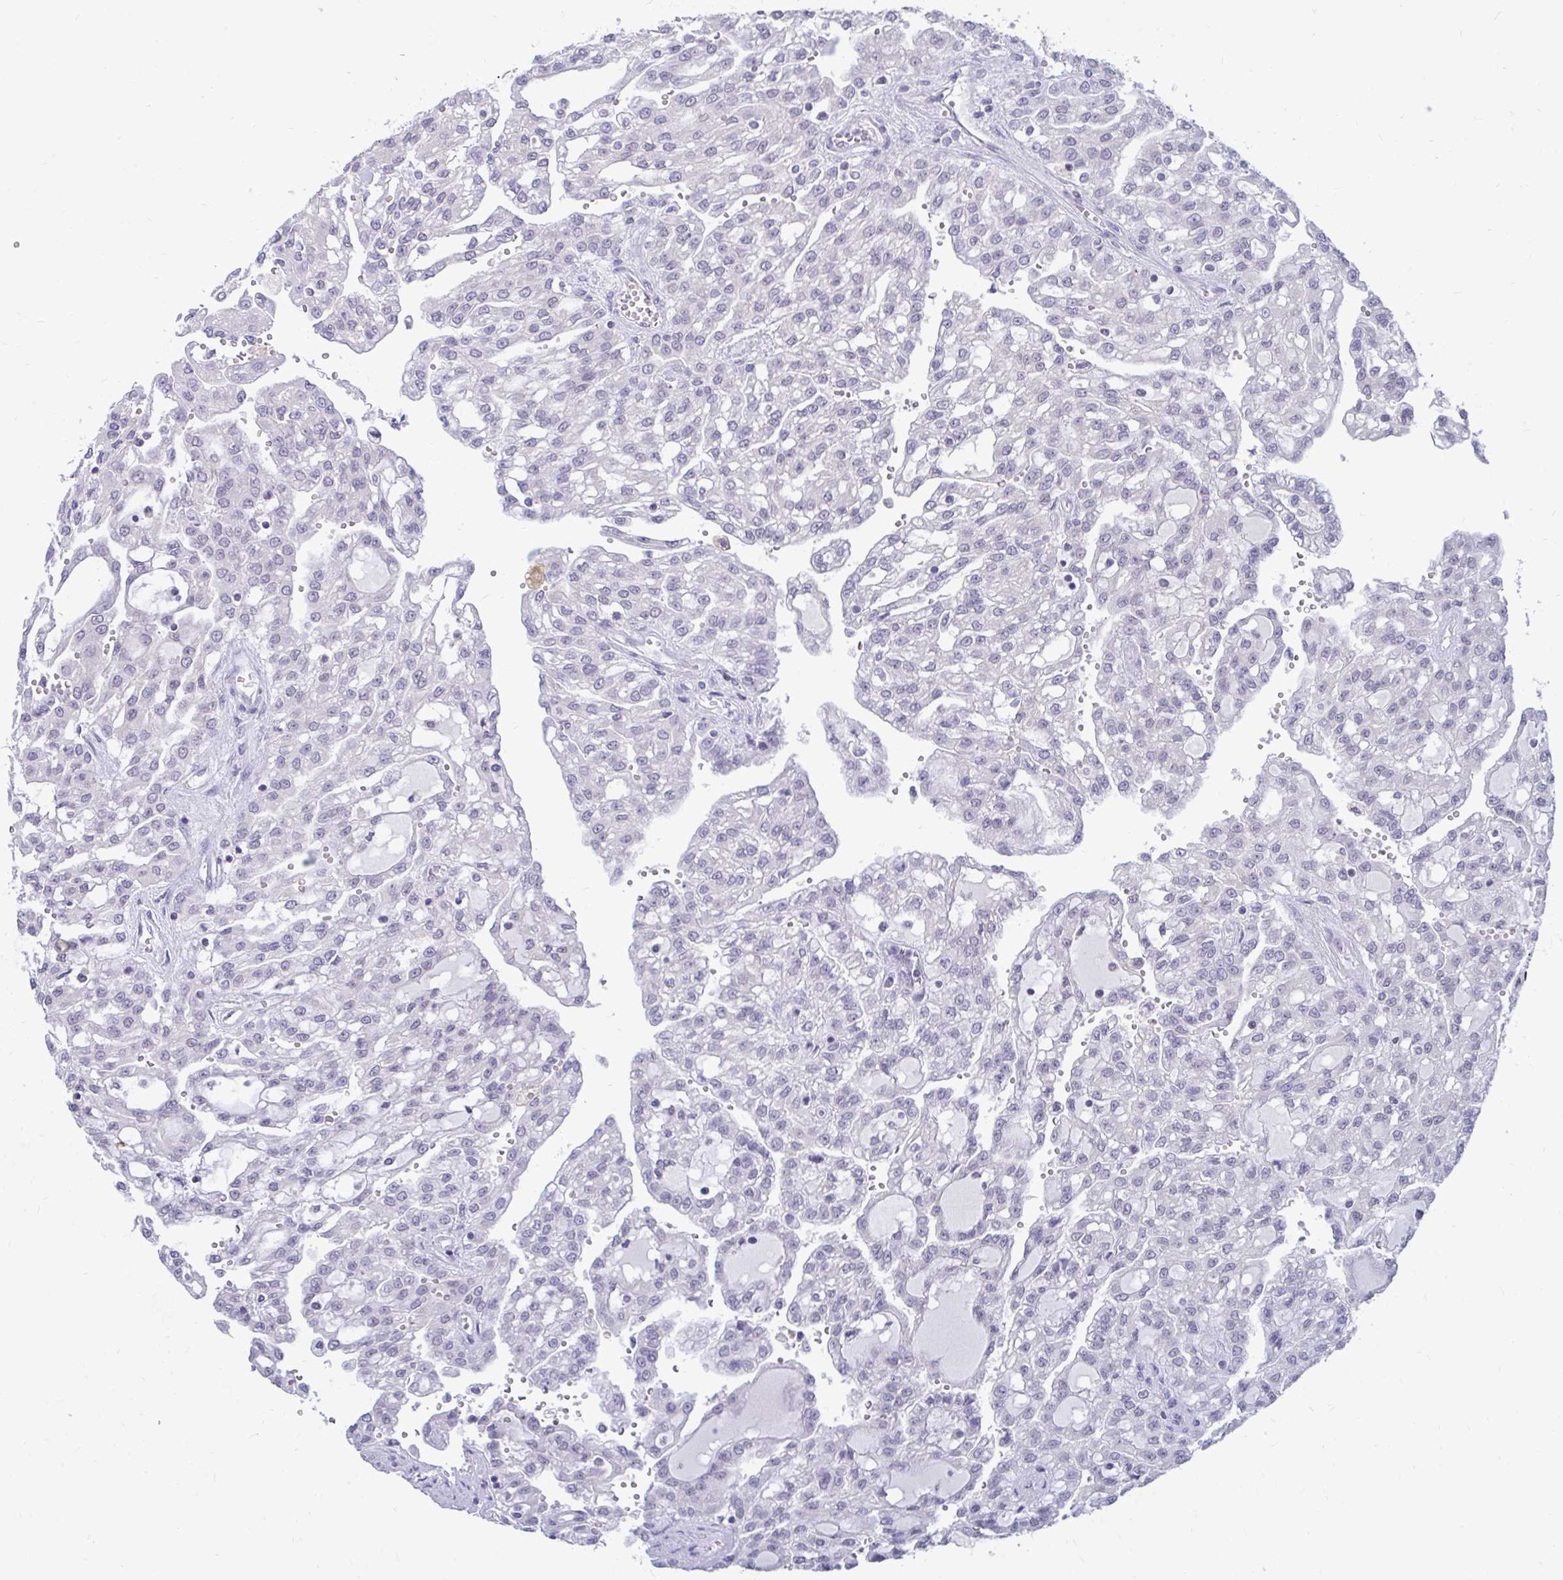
{"staining": {"intensity": "negative", "quantity": "none", "location": "none"}, "tissue": "renal cancer", "cell_type": "Tumor cells", "image_type": "cancer", "snomed": [{"axis": "morphology", "description": "Adenocarcinoma, NOS"}, {"axis": "topography", "description": "Kidney"}], "caption": "IHC of human renal adenocarcinoma exhibits no expression in tumor cells.", "gene": "ARPP19", "patient": {"sex": "male", "age": 63}}